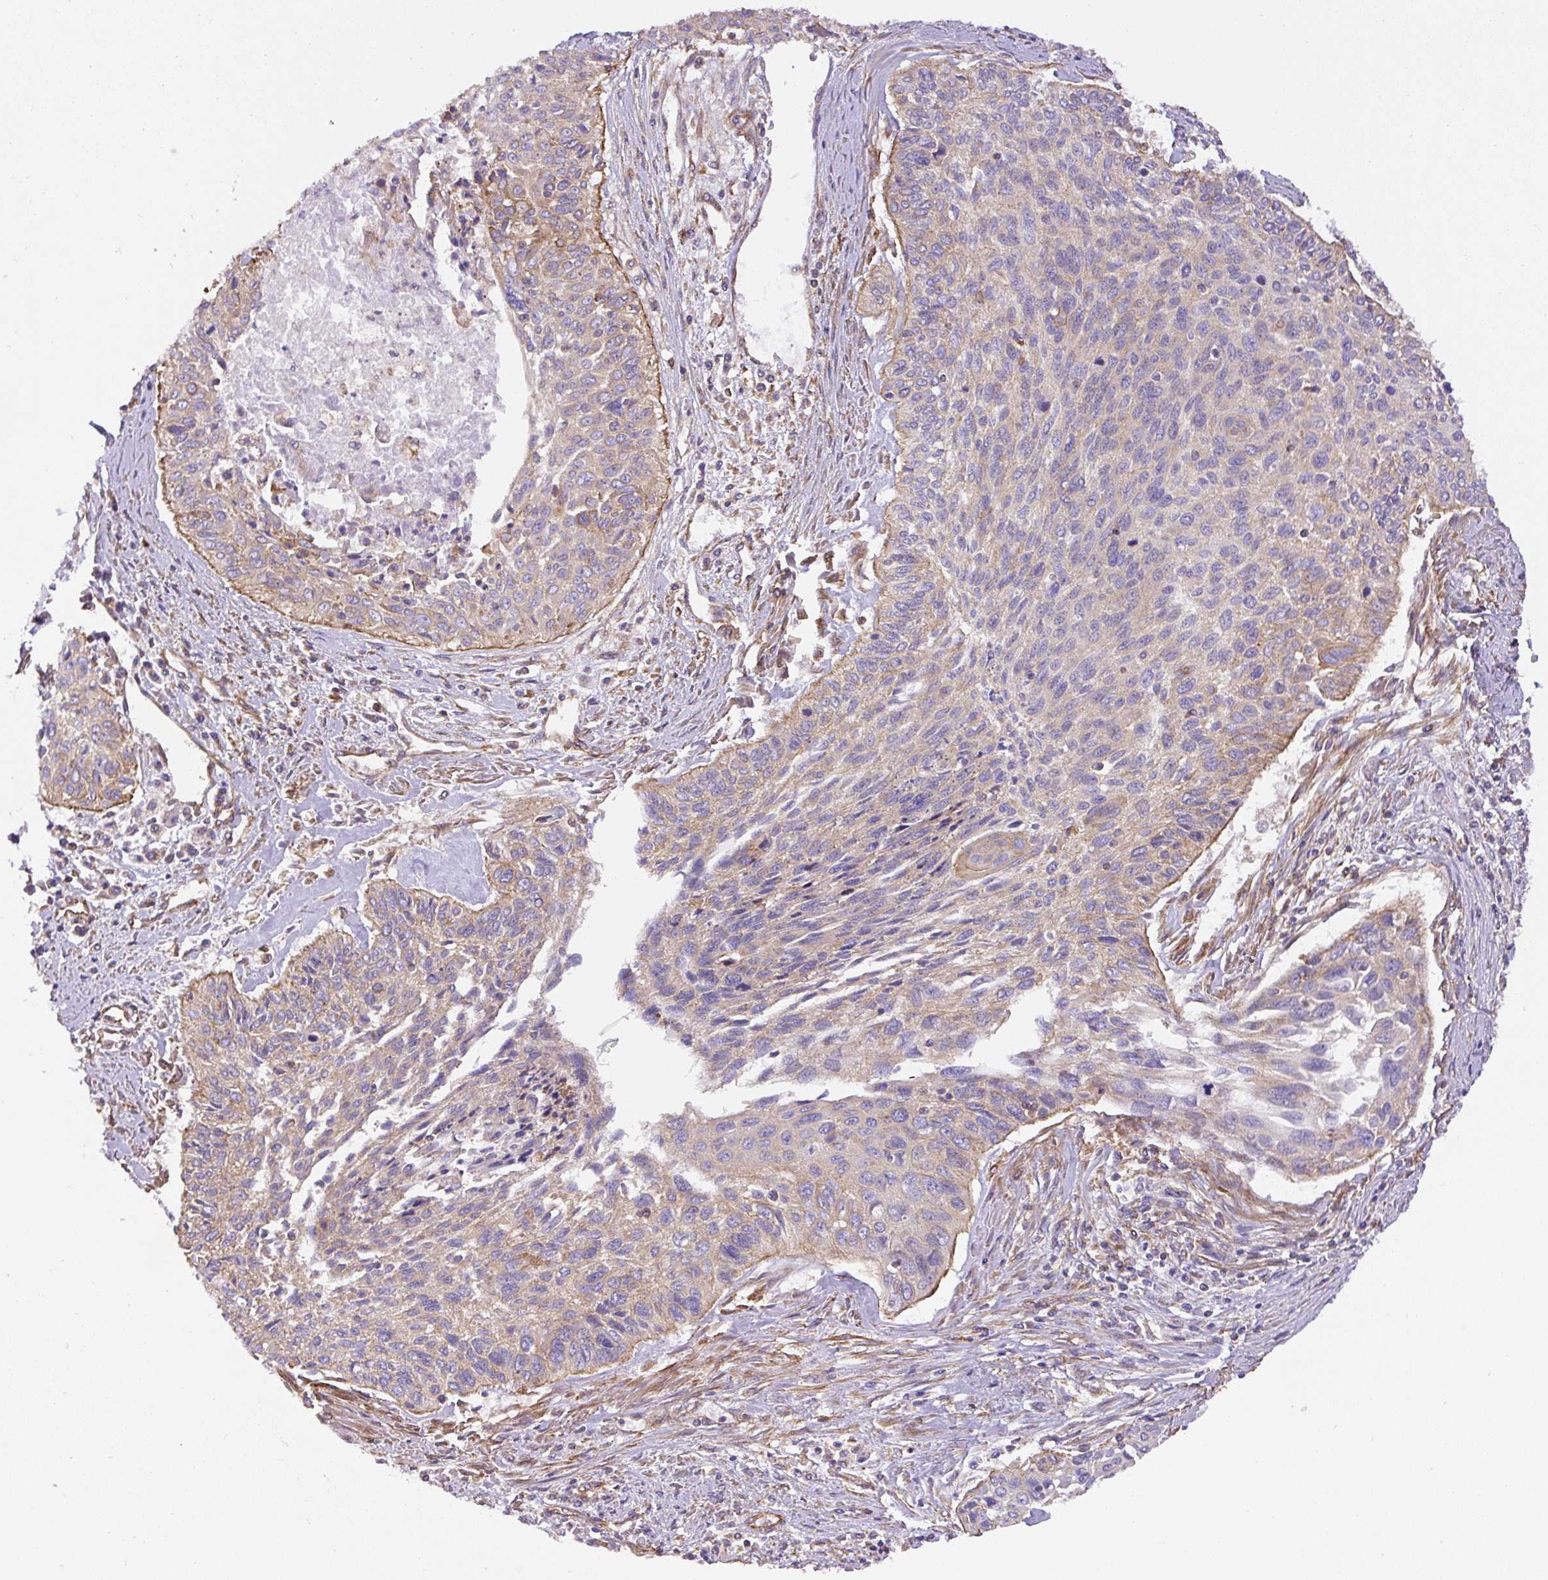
{"staining": {"intensity": "weak", "quantity": "<25%", "location": "cytoplasmic/membranous"}, "tissue": "cervical cancer", "cell_type": "Tumor cells", "image_type": "cancer", "snomed": [{"axis": "morphology", "description": "Squamous cell carcinoma, NOS"}, {"axis": "topography", "description": "Cervix"}], "caption": "Squamous cell carcinoma (cervical) was stained to show a protein in brown. There is no significant positivity in tumor cells.", "gene": "DCTN1", "patient": {"sex": "female", "age": 55}}